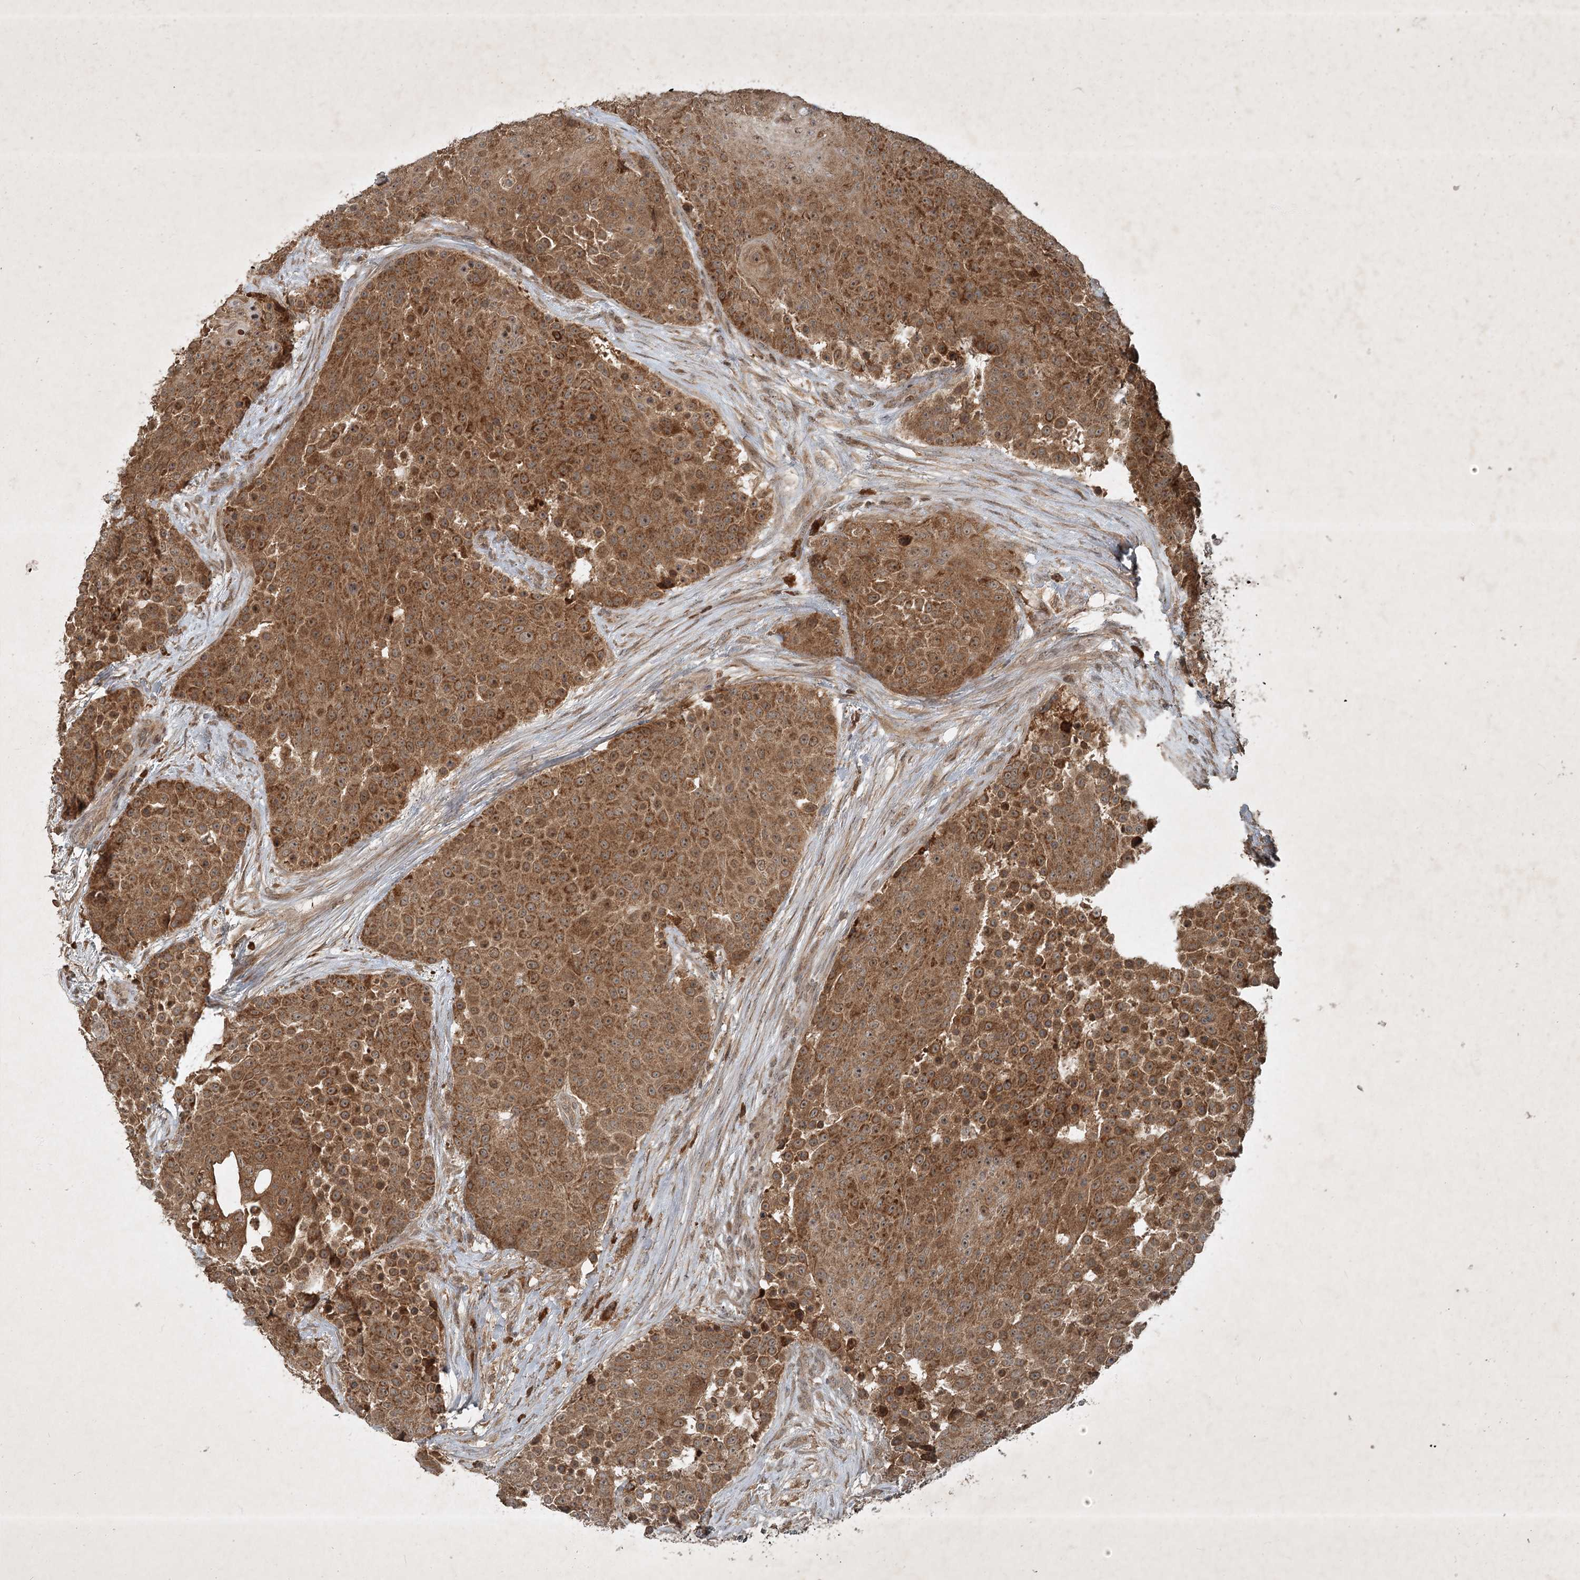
{"staining": {"intensity": "moderate", "quantity": ">75%", "location": "cytoplasmic/membranous"}, "tissue": "urothelial cancer", "cell_type": "Tumor cells", "image_type": "cancer", "snomed": [{"axis": "morphology", "description": "Urothelial carcinoma, High grade"}, {"axis": "topography", "description": "Urinary bladder"}], "caption": "Urothelial cancer stained with DAB immunohistochemistry (IHC) displays medium levels of moderate cytoplasmic/membranous staining in approximately >75% of tumor cells. (DAB (3,3'-diaminobenzidine) = brown stain, brightfield microscopy at high magnification).", "gene": "UNC93A", "patient": {"sex": "female", "age": 63}}